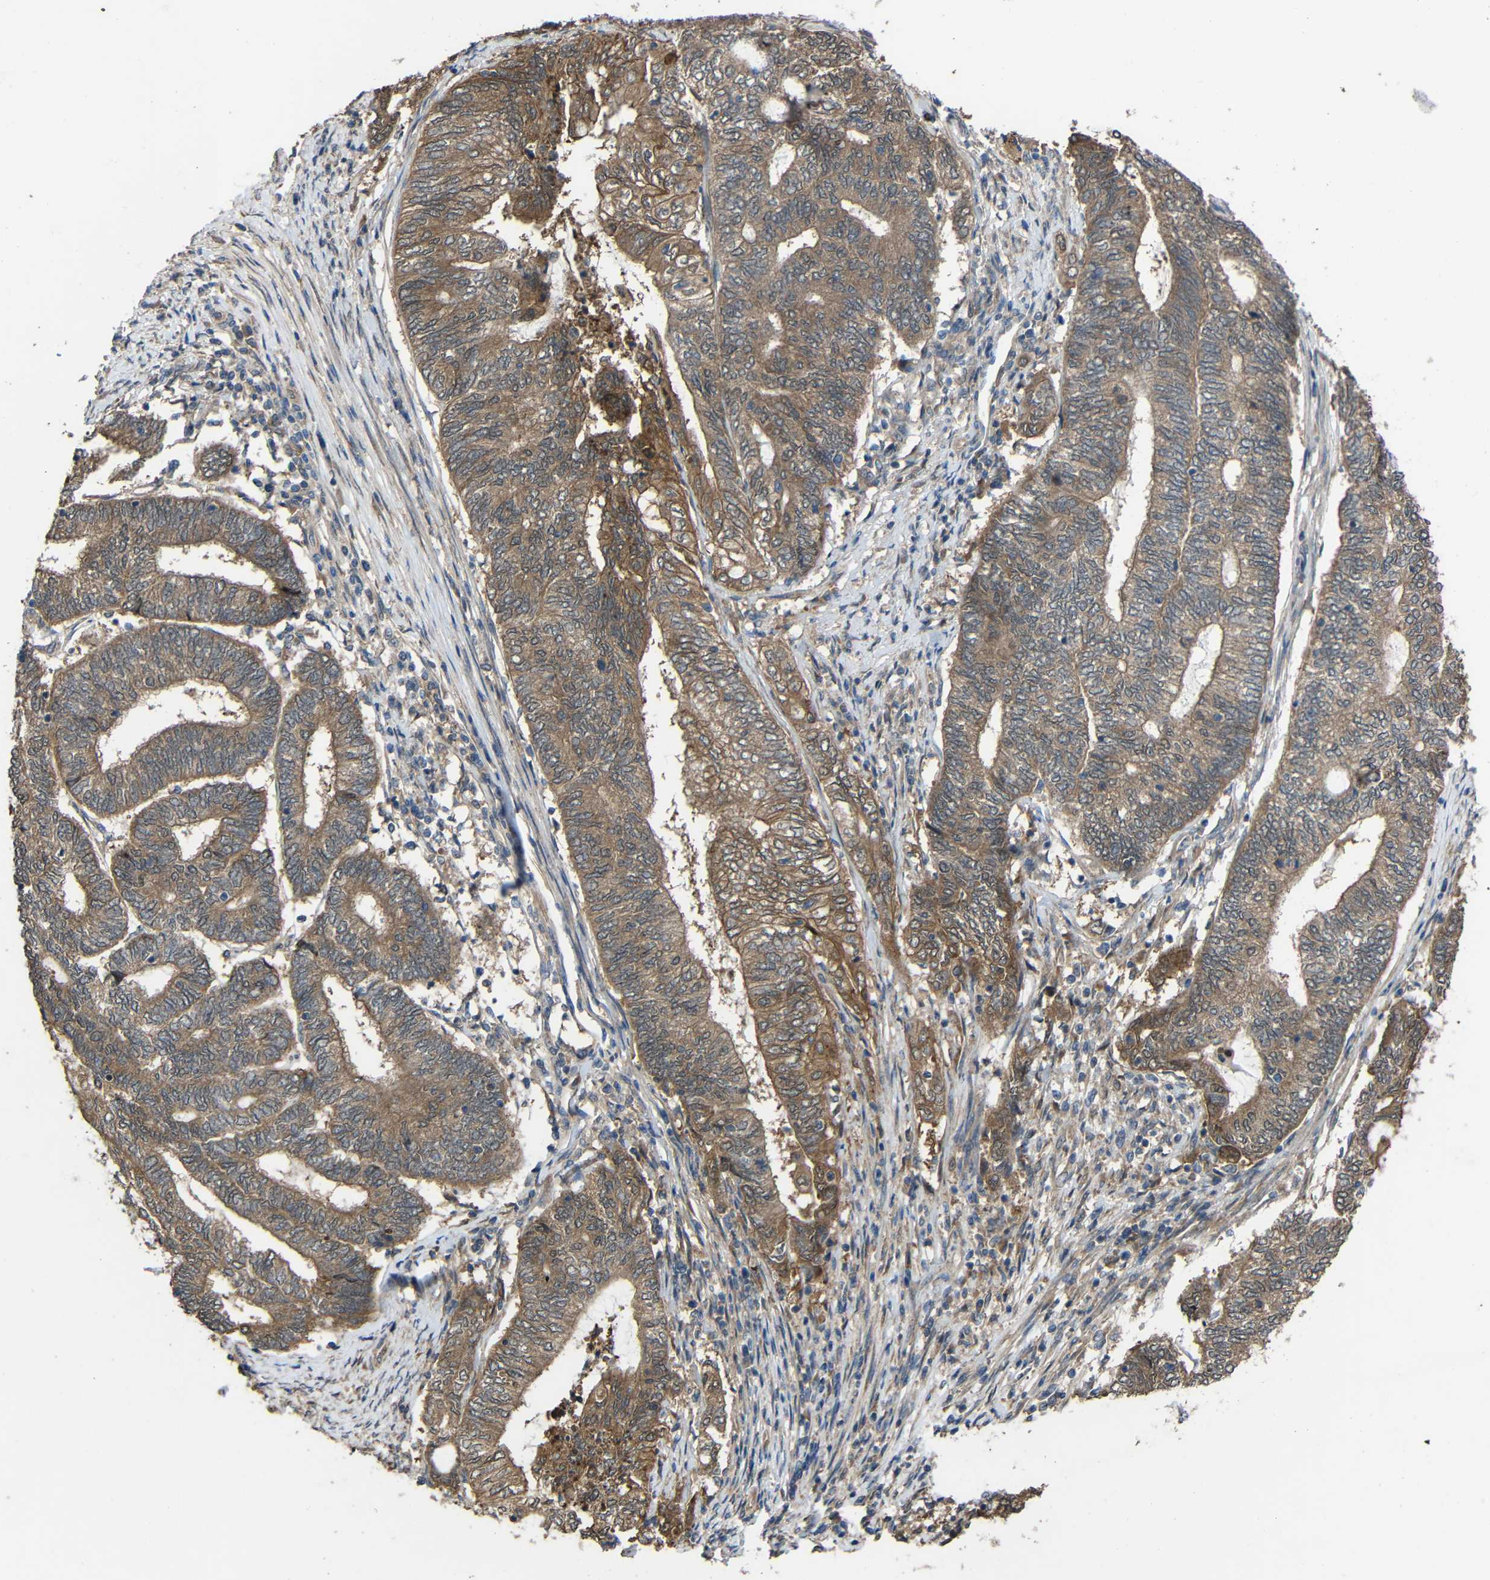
{"staining": {"intensity": "moderate", "quantity": ">75%", "location": "cytoplasmic/membranous"}, "tissue": "endometrial cancer", "cell_type": "Tumor cells", "image_type": "cancer", "snomed": [{"axis": "morphology", "description": "Adenocarcinoma, NOS"}, {"axis": "topography", "description": "Uterus"}, {"axis": "topography", "description": "Endometrium"}], "caption": "A histopathology image of human endometrial cancer stained for a protein demonstrates moderate cytoplasmic/membranous brown staining in tumor cells.", "gene": "CHST9", "patient": {"sex": "female", "age": 70}}